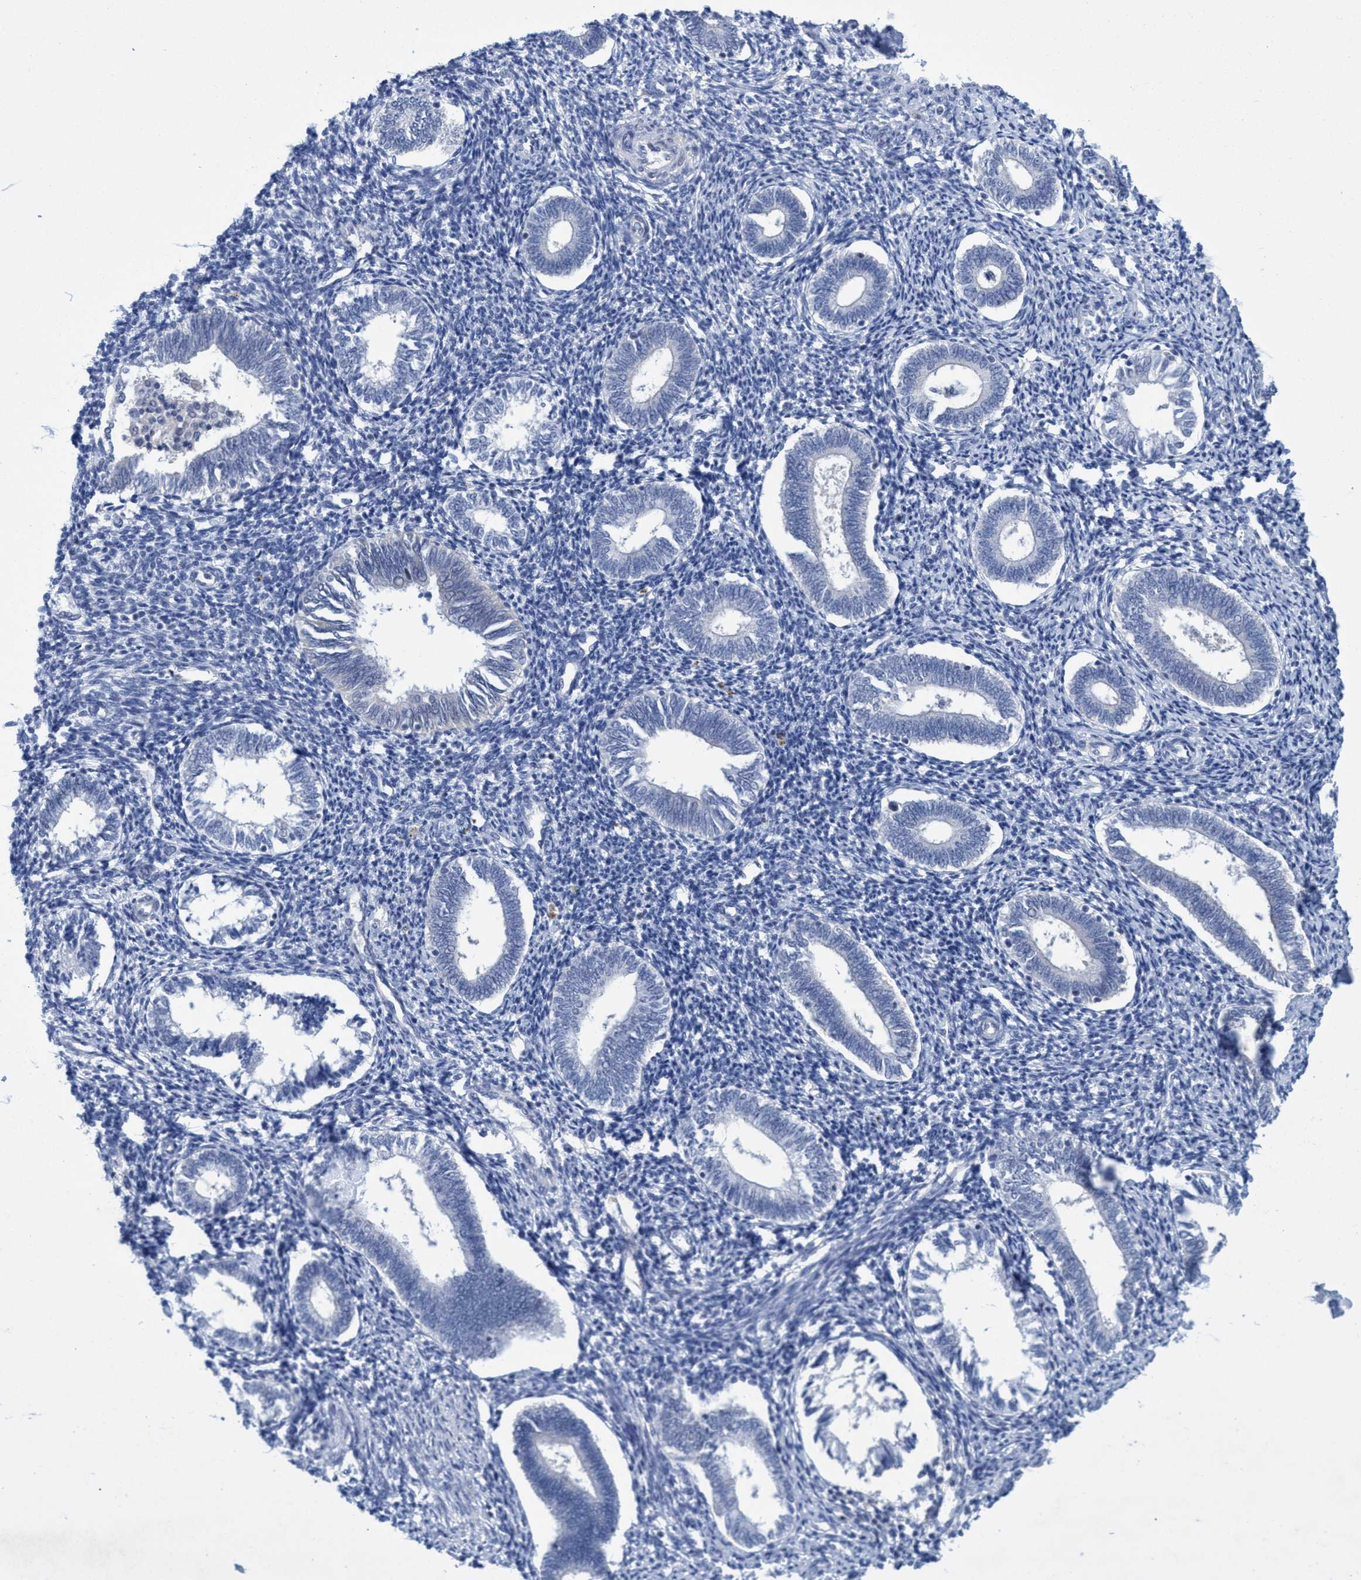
{"staining": {"intensity": "negative", "quantity": "none", "location": "none"}, "tissue": "endometrium", "cell_type": "Cells in endometrial stroma", "image_type": "normal", "snomed": [{"axis": "morphology", "description": "Normal tissue, NOS"}, {"axis": "topography", "description": "Endometrium"}], "caption": "Immunohistochemical staining of benign endometrium reveals no significant positivity in cells in endometrial stroma.", "gene": "R3HCC1", "patient": {"sex": "female", "age": 41}}